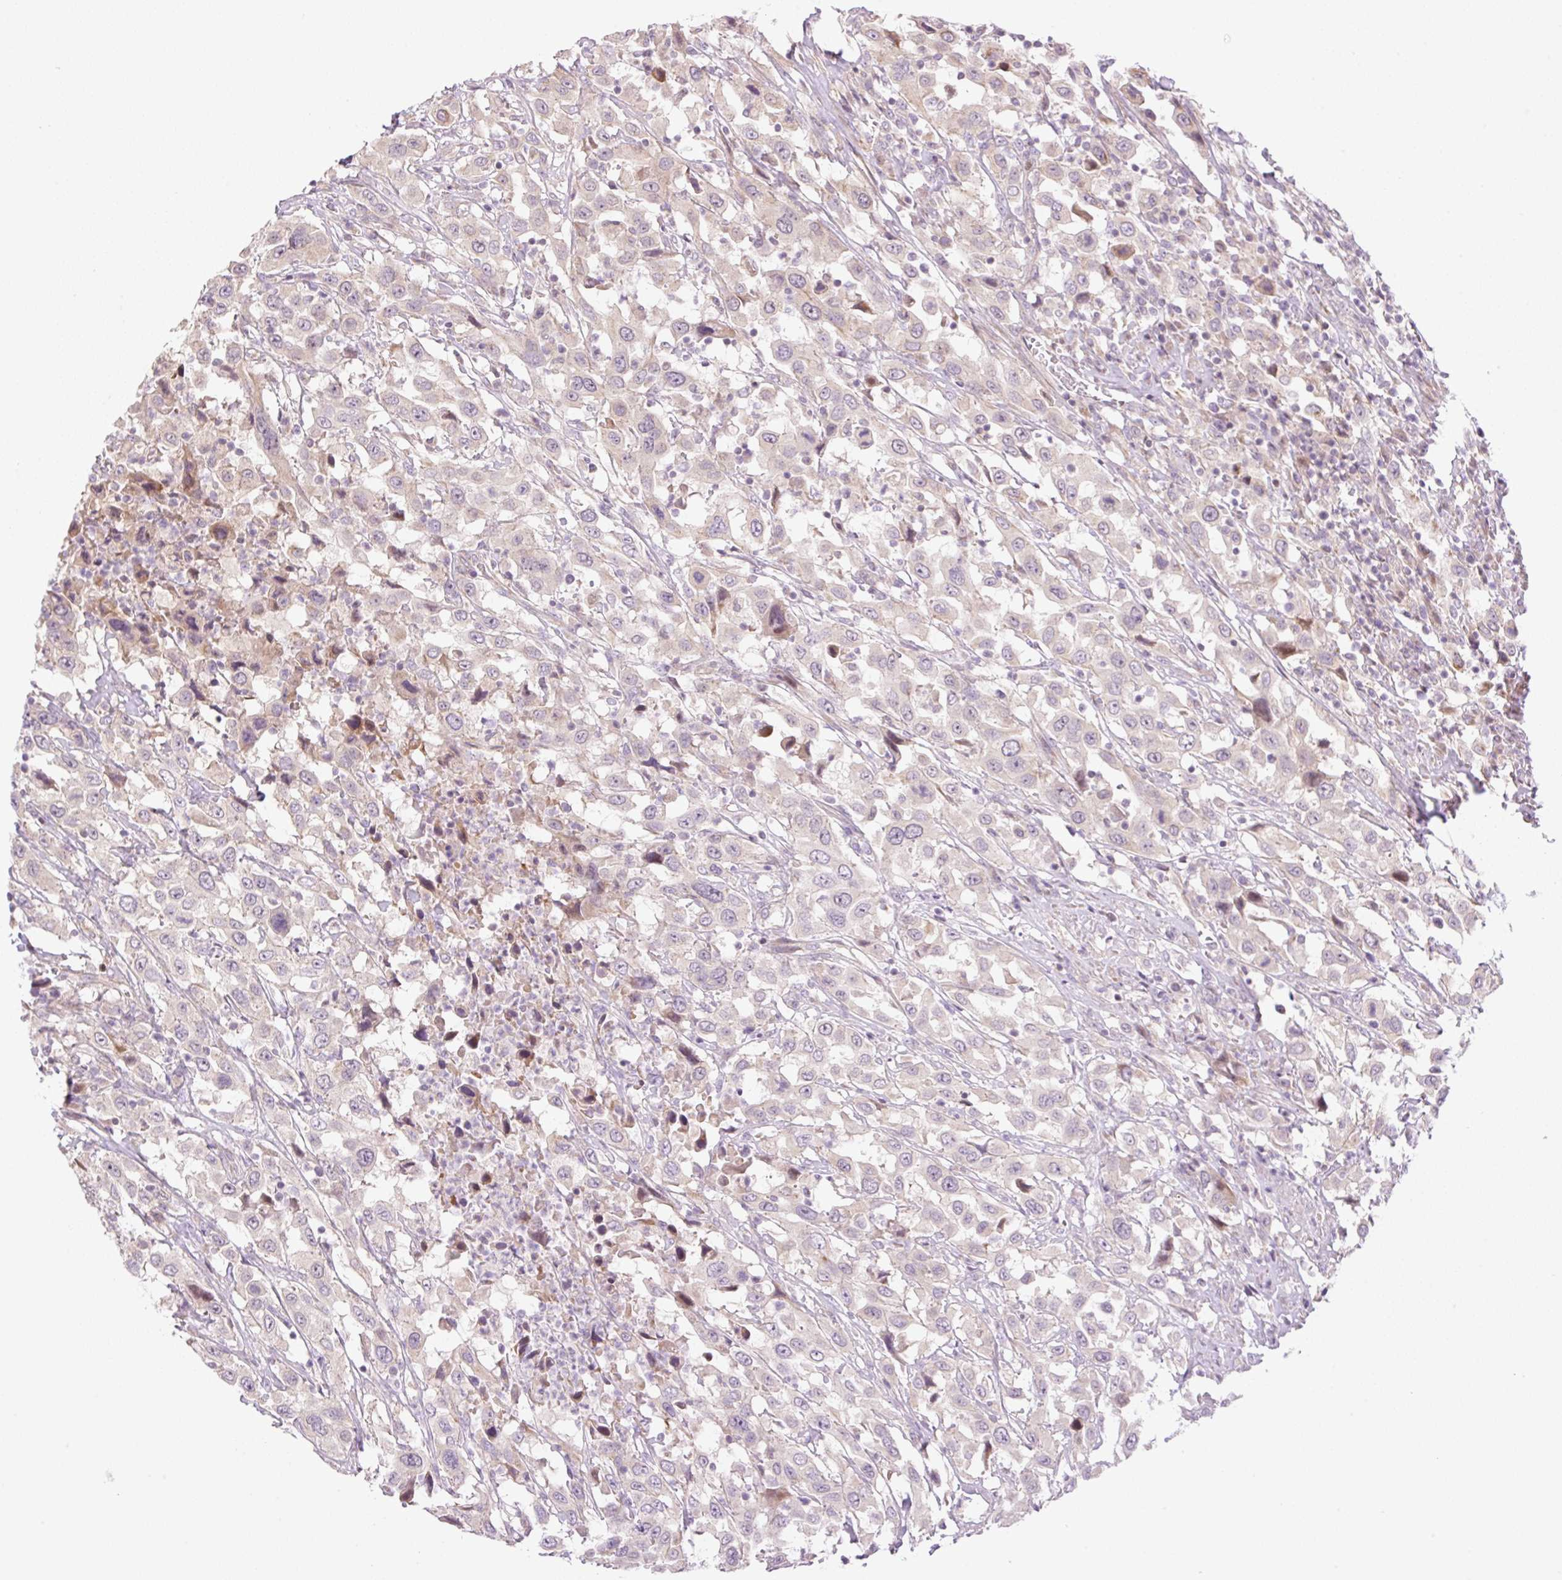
{"staining": {"intensity": "weak", "quantity": "<25%", "location": "cytoplasmic/membranous"}, "tissue": "urothelial cancer", "cell_type": "Tumor cells", "image_type": "cancer", "snomed": [{"axis": "morphology", "description": "Urothelial carcinoma, High grade"}, {"axis": "topography", "description": "Urinary bladder"}], "caption": "High power microscopy histopathology image of an IHC photomicrograph of urothelial cancer, revealing no significant expression in tumor cells.", "gene": "ZNF394", "patient": {"sex": "male", "age": 61}}